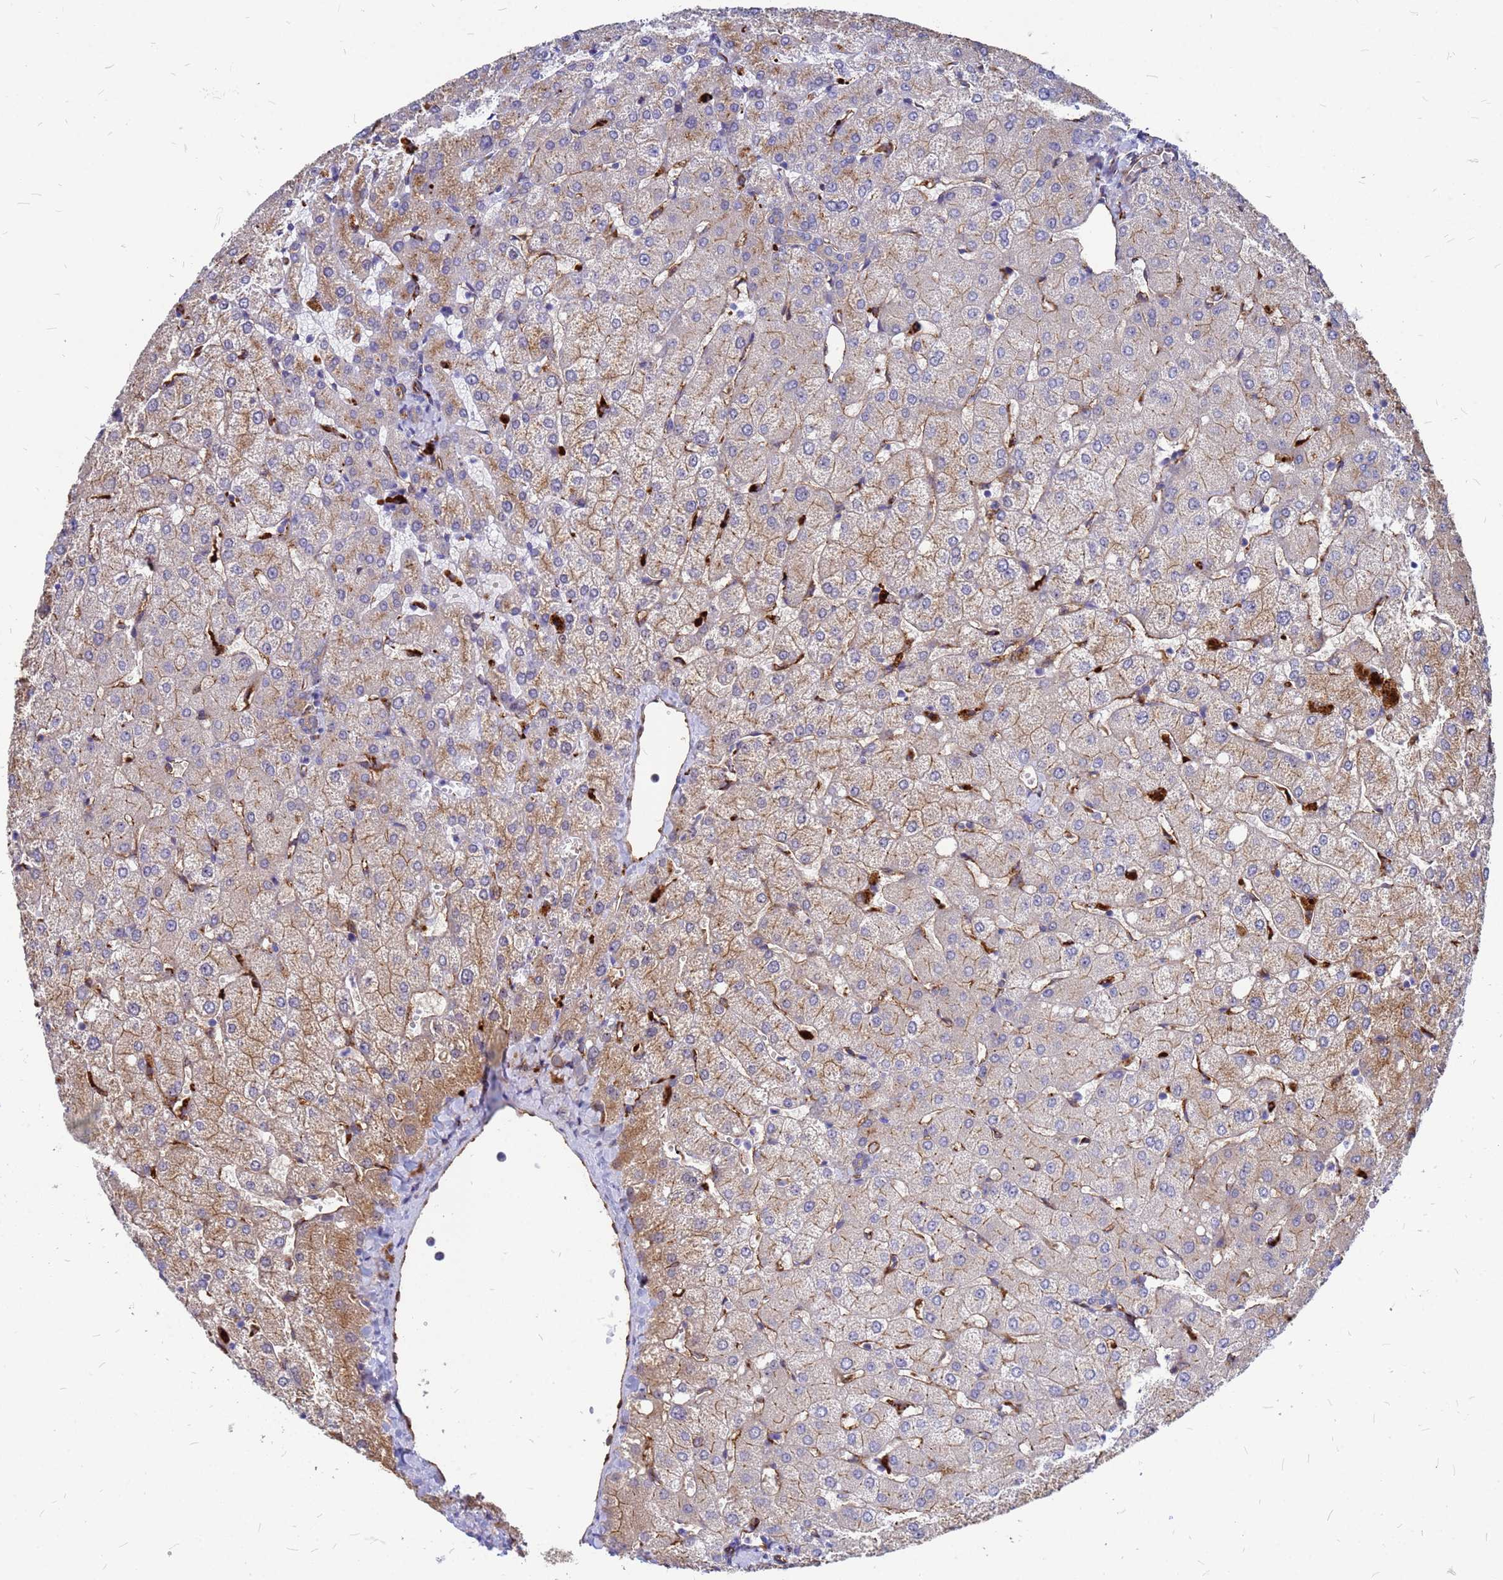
{"staining": {"intensity": "negative", "quantity": "none", "location": "none"}, "tissue": "liver", "cell_type": "Cholangiocytes", "image_type": "normal", "snomed": [{"axis": "morphology", "description": "Normal tissue, NOS"}, {"axis": "topography", "description": "Liver"}], "caption": "High power microscopy histopathology image of an immunohistochemistry (IHC) image of benign liver, revealing no significant expression in cholangiocytes.", "gene": "NOSTRIN", "patient": {"sex": "female", "age": 54}}